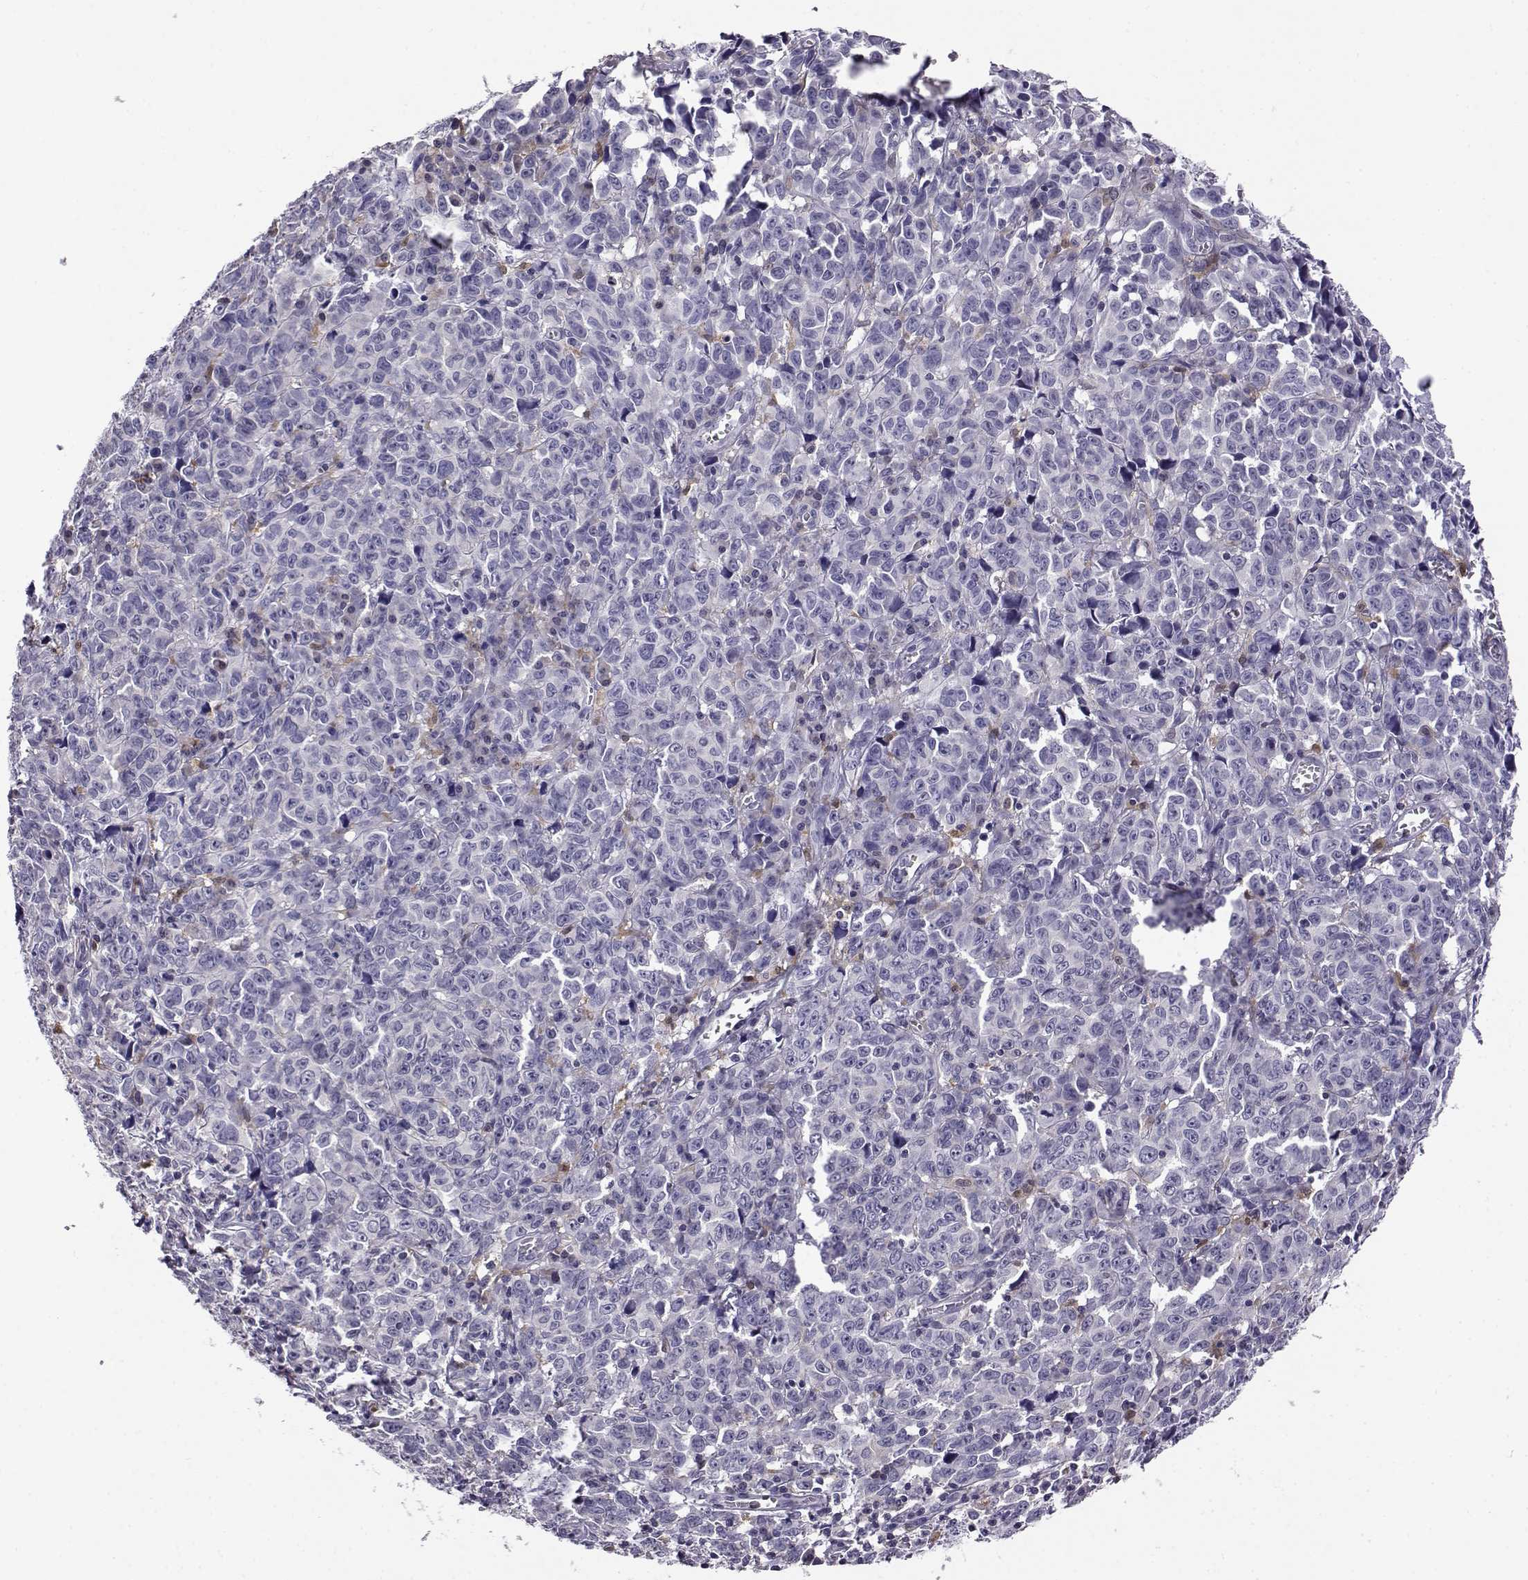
{"staining": {"intensity": "negative", "quantity": "none", "location": "none"}, "tissue": "melanoma", "cell_type": "Tumor cells", "image_type": "cancer", "snomed": [{"axis": "morphology", "description": "Malignant melanoma, NOS"}, {"axis": "topography", "description": "Vulva, labia, clitoris and Bartholin´s gland, NO"}], "caption": "An immunohistochemistry (IHC) photomicrograph of malignant melanoma is shown. There is no staining in tumor cells of malignant melanoma.", "gene": "AKR1B1", "patient": {"sex": "female", "age": 75}}